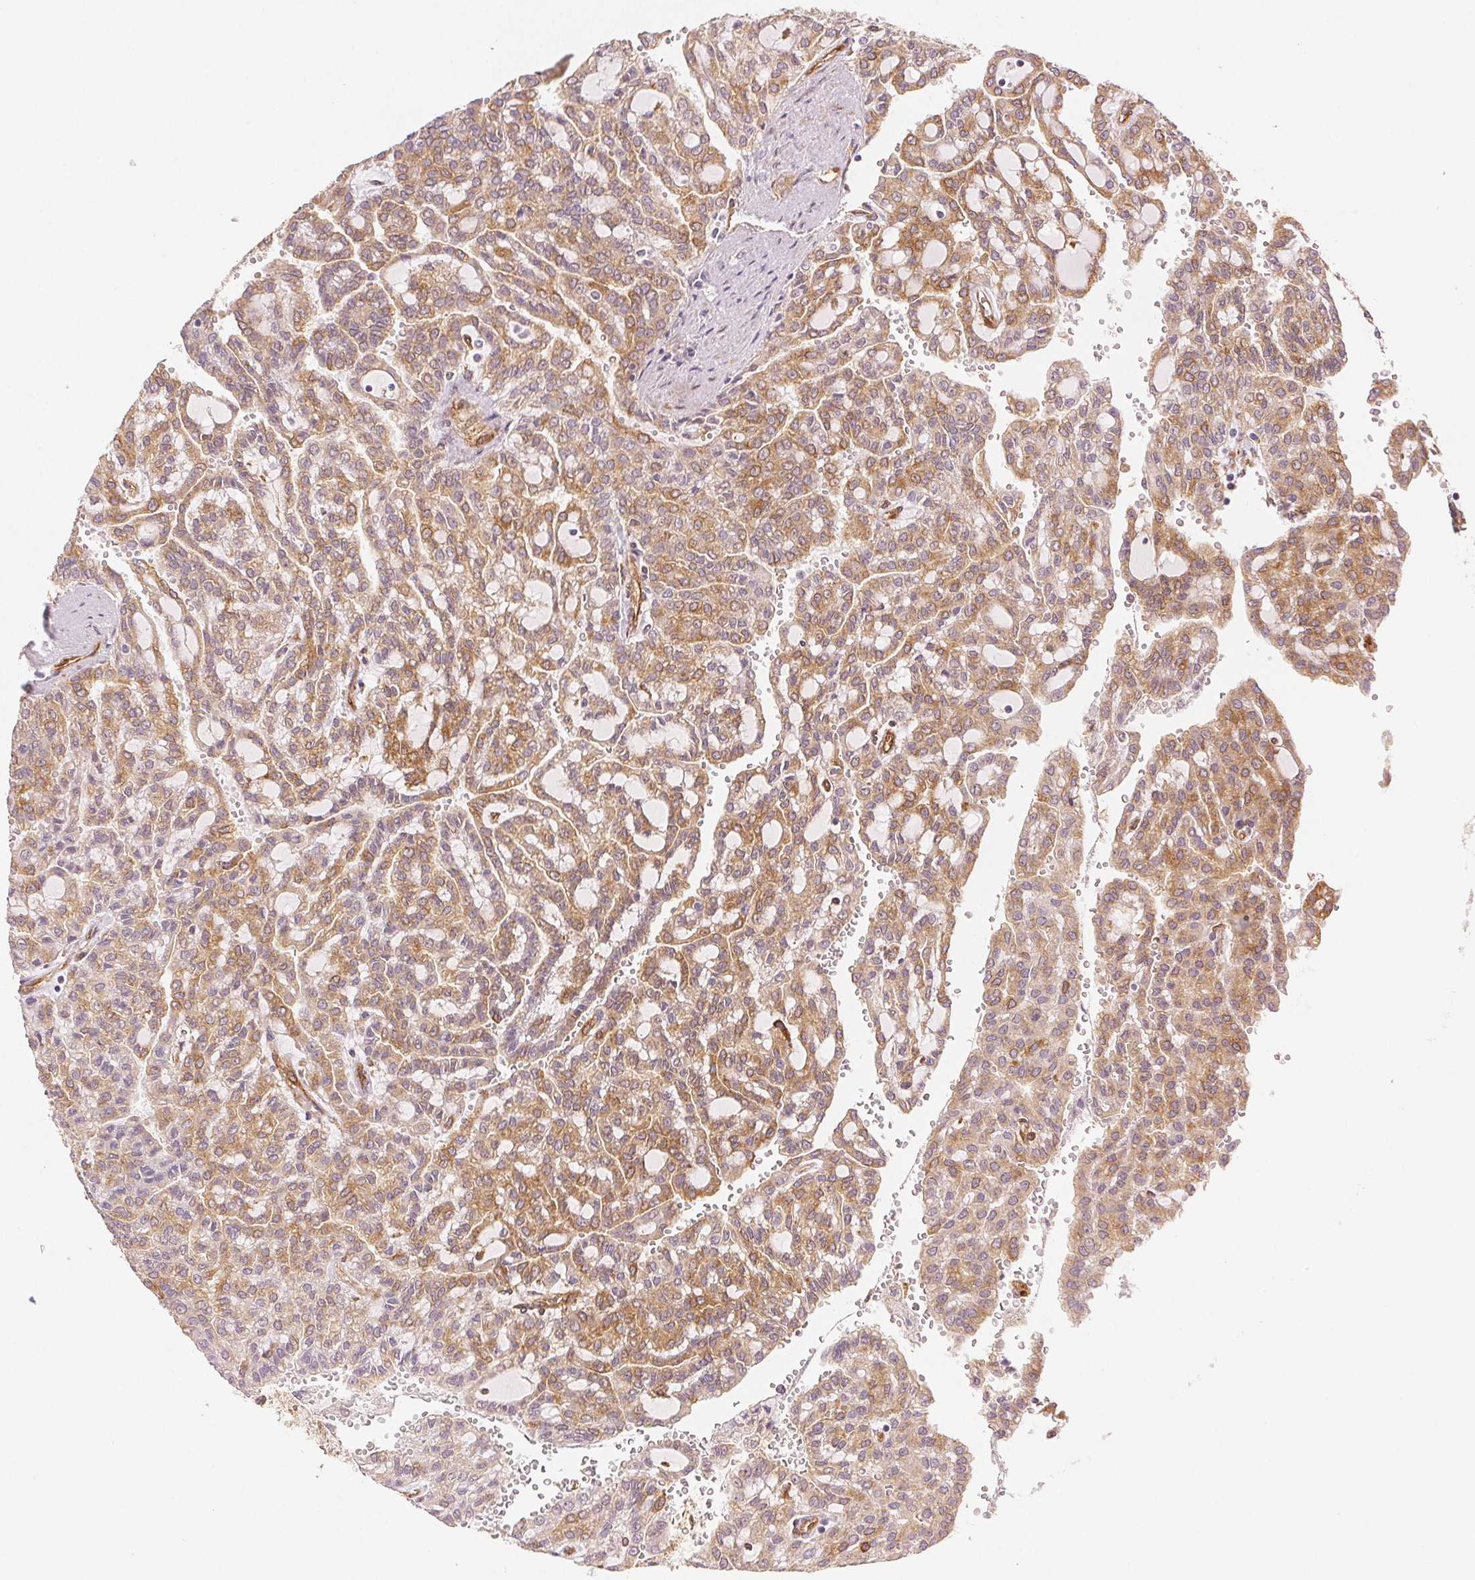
{"staining": {"intensity": "moderate", "quantity": ">75%", "location": "cytoplasmic/membranous"}, "tissue": "renal cancer", "cell_type": "Tumor cells", "image_type": "cancer", "snomed": [{"axis": "morphology", "description": "Adenocarcinoma, NOS"}, {"axis": "topography", "description": "Kidney"}], "caption": "Protein expression by immunohistochemistry demonstrates moderate cytoplasmic/membranous positivity in about >75% of tumor cells in renal adenocarcinoma. (DAB IHC with brightfield microscopy, high magnification).", "gene": "DIAPH2", "patient": {"sex": "male", "age": 63}}